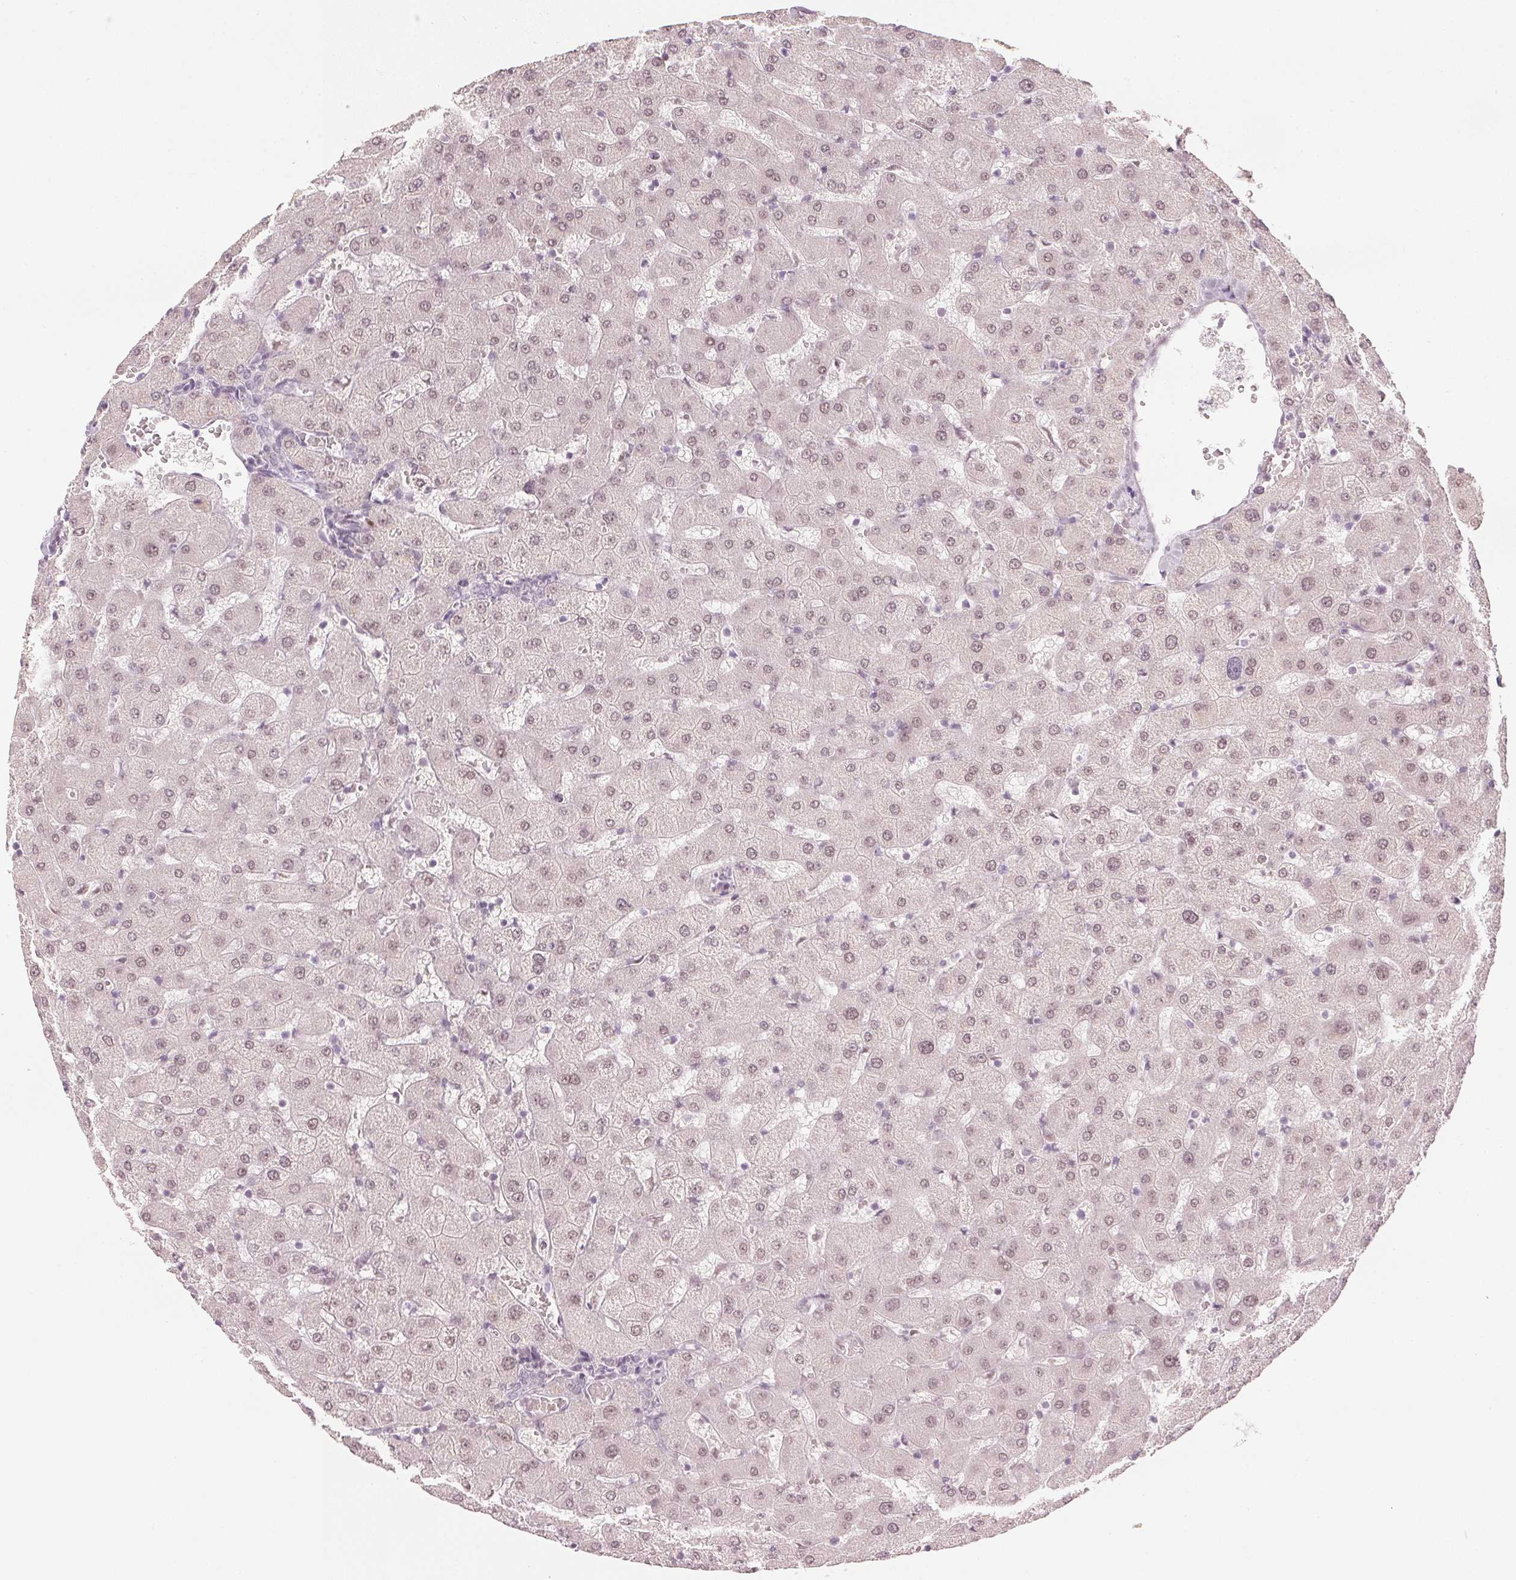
{"staining": {"intensity": "negative", "quantity": "none", "location": "none"}, "tissue": "liver", "cell_type": "Cholangiocytes", "image_type": "normal", "snomed": [{"axis": "morphology", "description": "Normal tissue, NOS"}, {"axis": "topography", "description": "Liver"}], "caption": "This is an IHC image of benign human liver. There is no positivity in cholangiocytes.", "gene": "ENSG00000267001", "patient": {"sex": "female", "age": 63}}